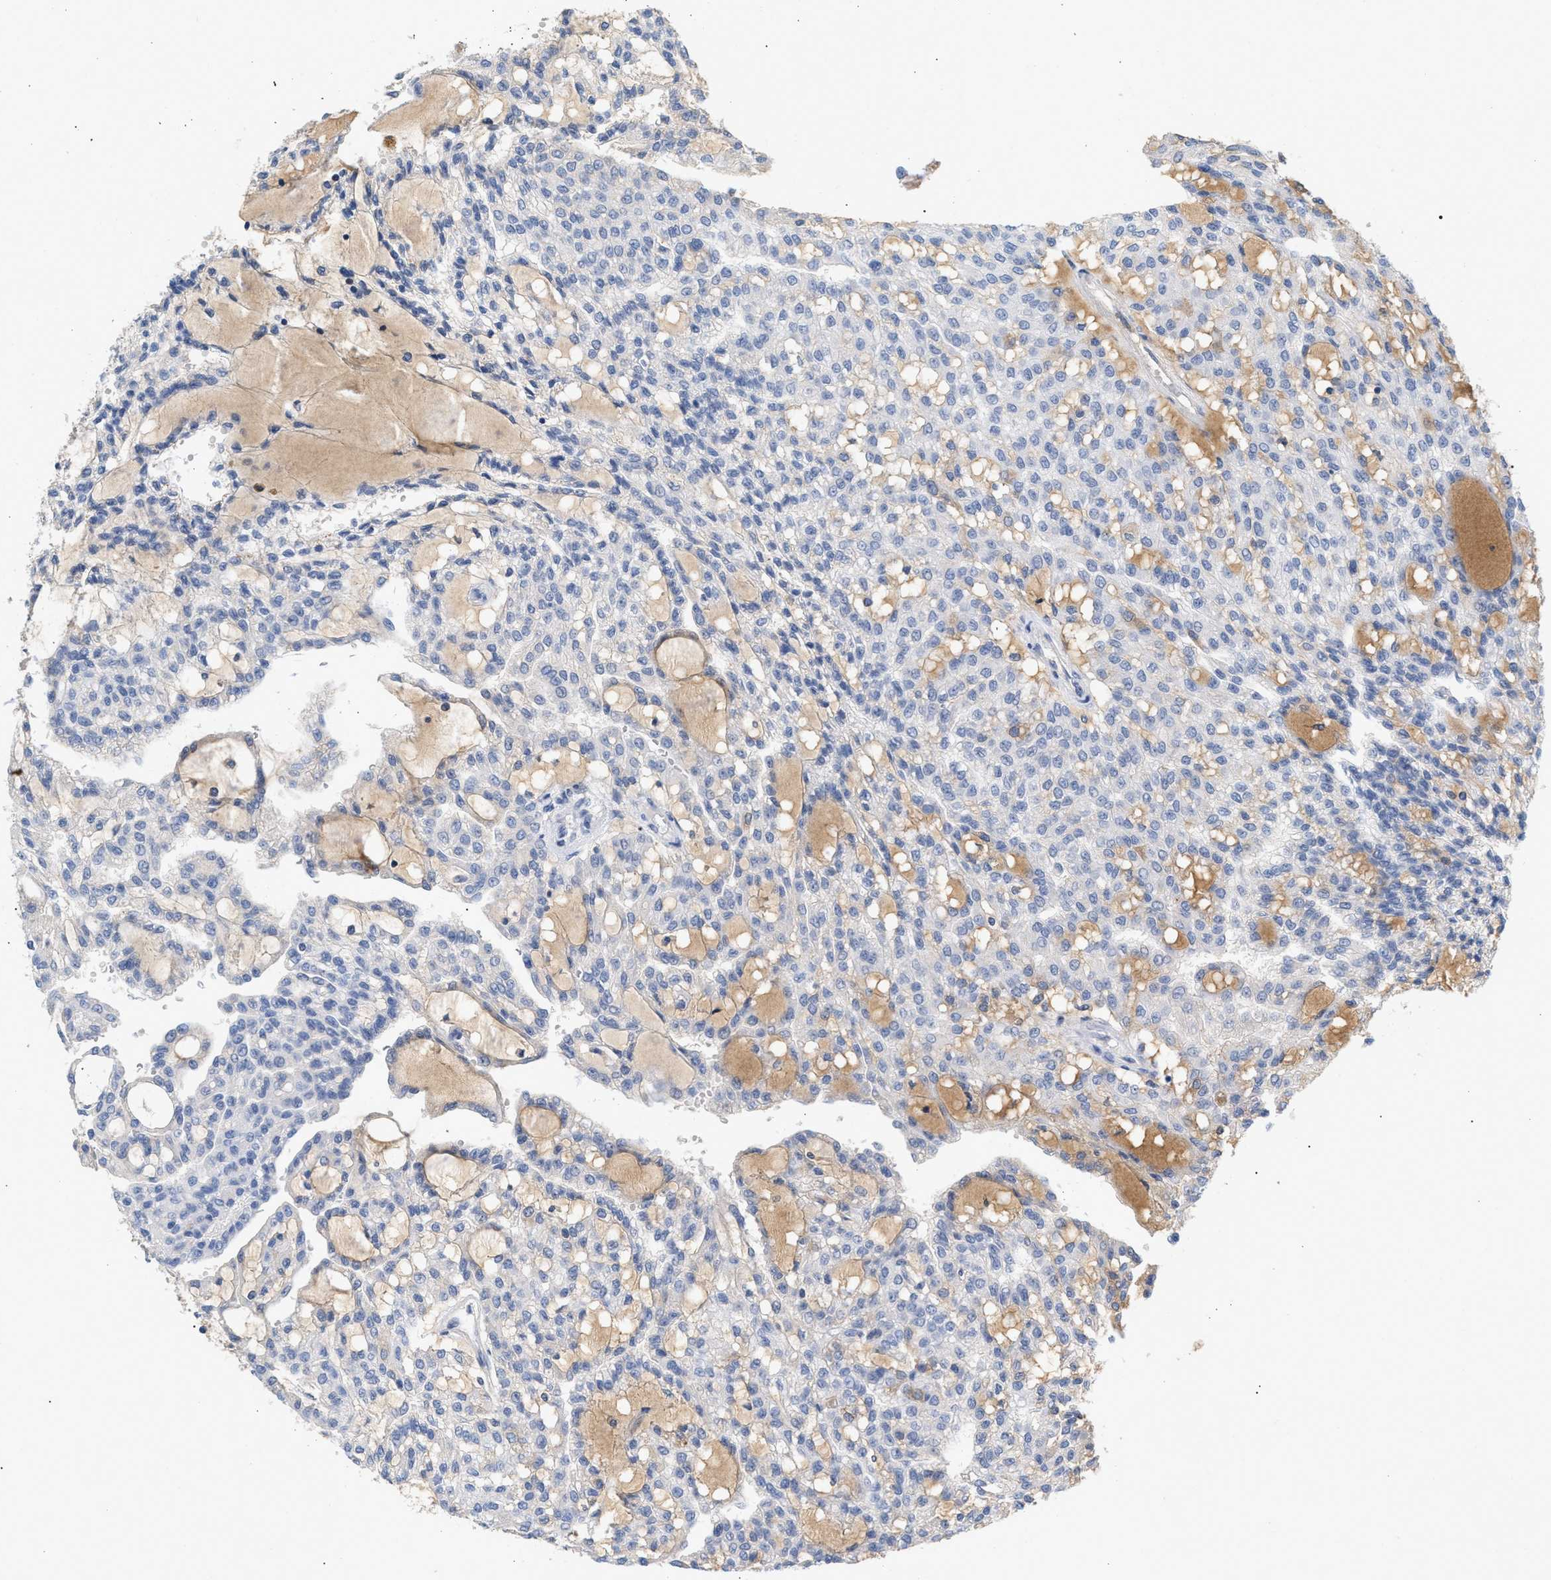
{"staining": {"intensity": "negative", "quantity": "none", "location": "none"}, "tissue": "renal cancer", "cell_type": "Tumor cells", "image_type": "cancer", "snomed": [{"axis": "morphology", "description": "Adenocarcinoma, NOS"}, {"axis": "topography", "description": "Kidney"}], "caption": "Tumor cells show no significant protein expression in renal cancer. (DAB immunohistochemistry (IHC), high magnification).", "gene": "APOH", "patient": {"sex": "male", "age": 63}}